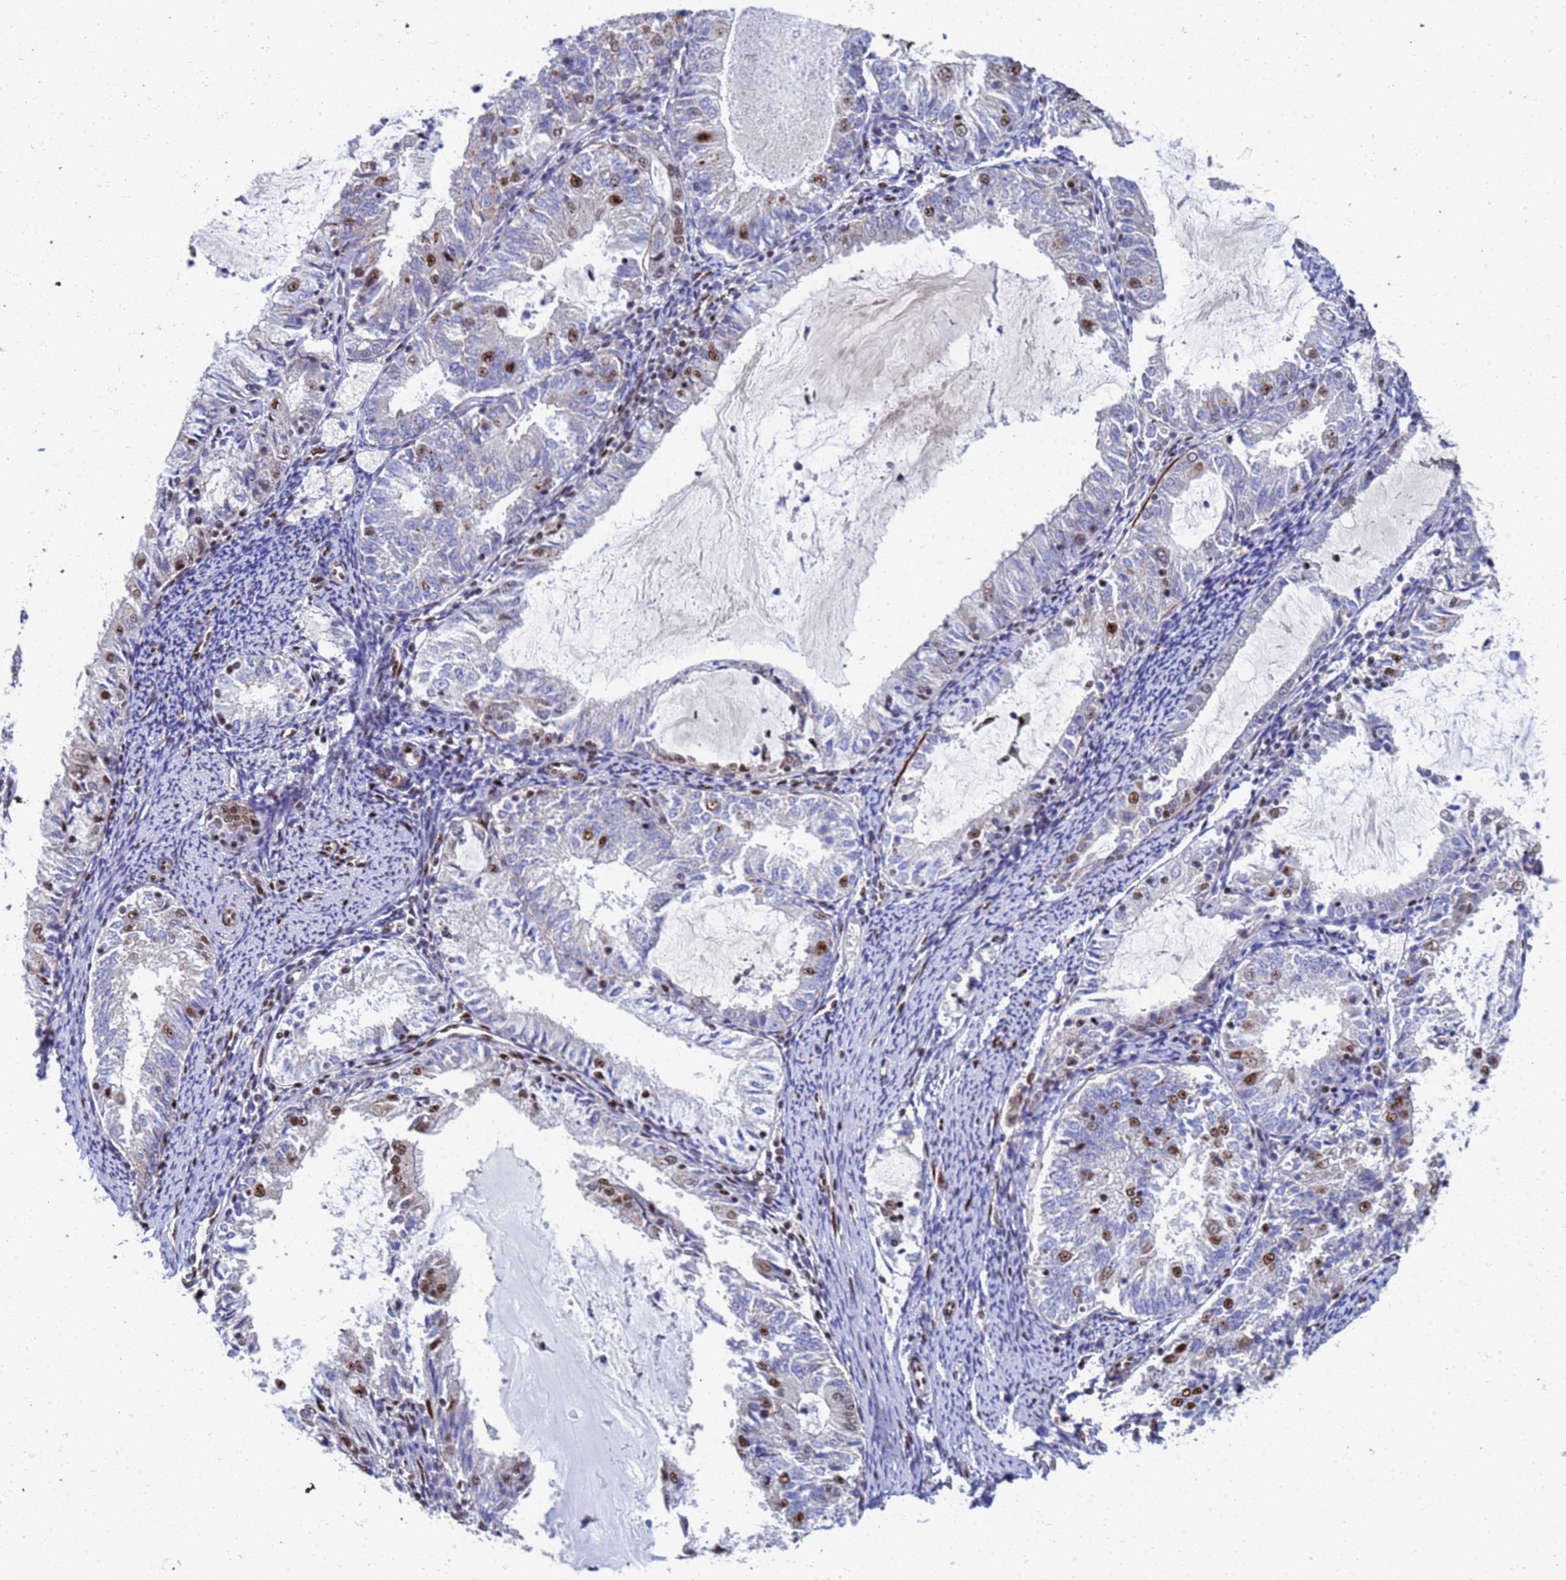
{"staining": {"intensity": "moderate", "quantity": "<25%", "location": "nuclear"}, "tissue": "endometrial cancer", "cell_type": "Tumor cells", "image_type": "cancer", "snomed": [{"axis": "morphology", "description": "Adenocarcinoma, NOS"}, {"axis": "topography", "description": "Endometrium"}], "caption": "Adenocarcinoma (endometrial) stained for a protein displays moderate nuclear positivity in tumor cells.", "gene": "AP5Z1", "patient": {"sex": "female", "age": 57}}